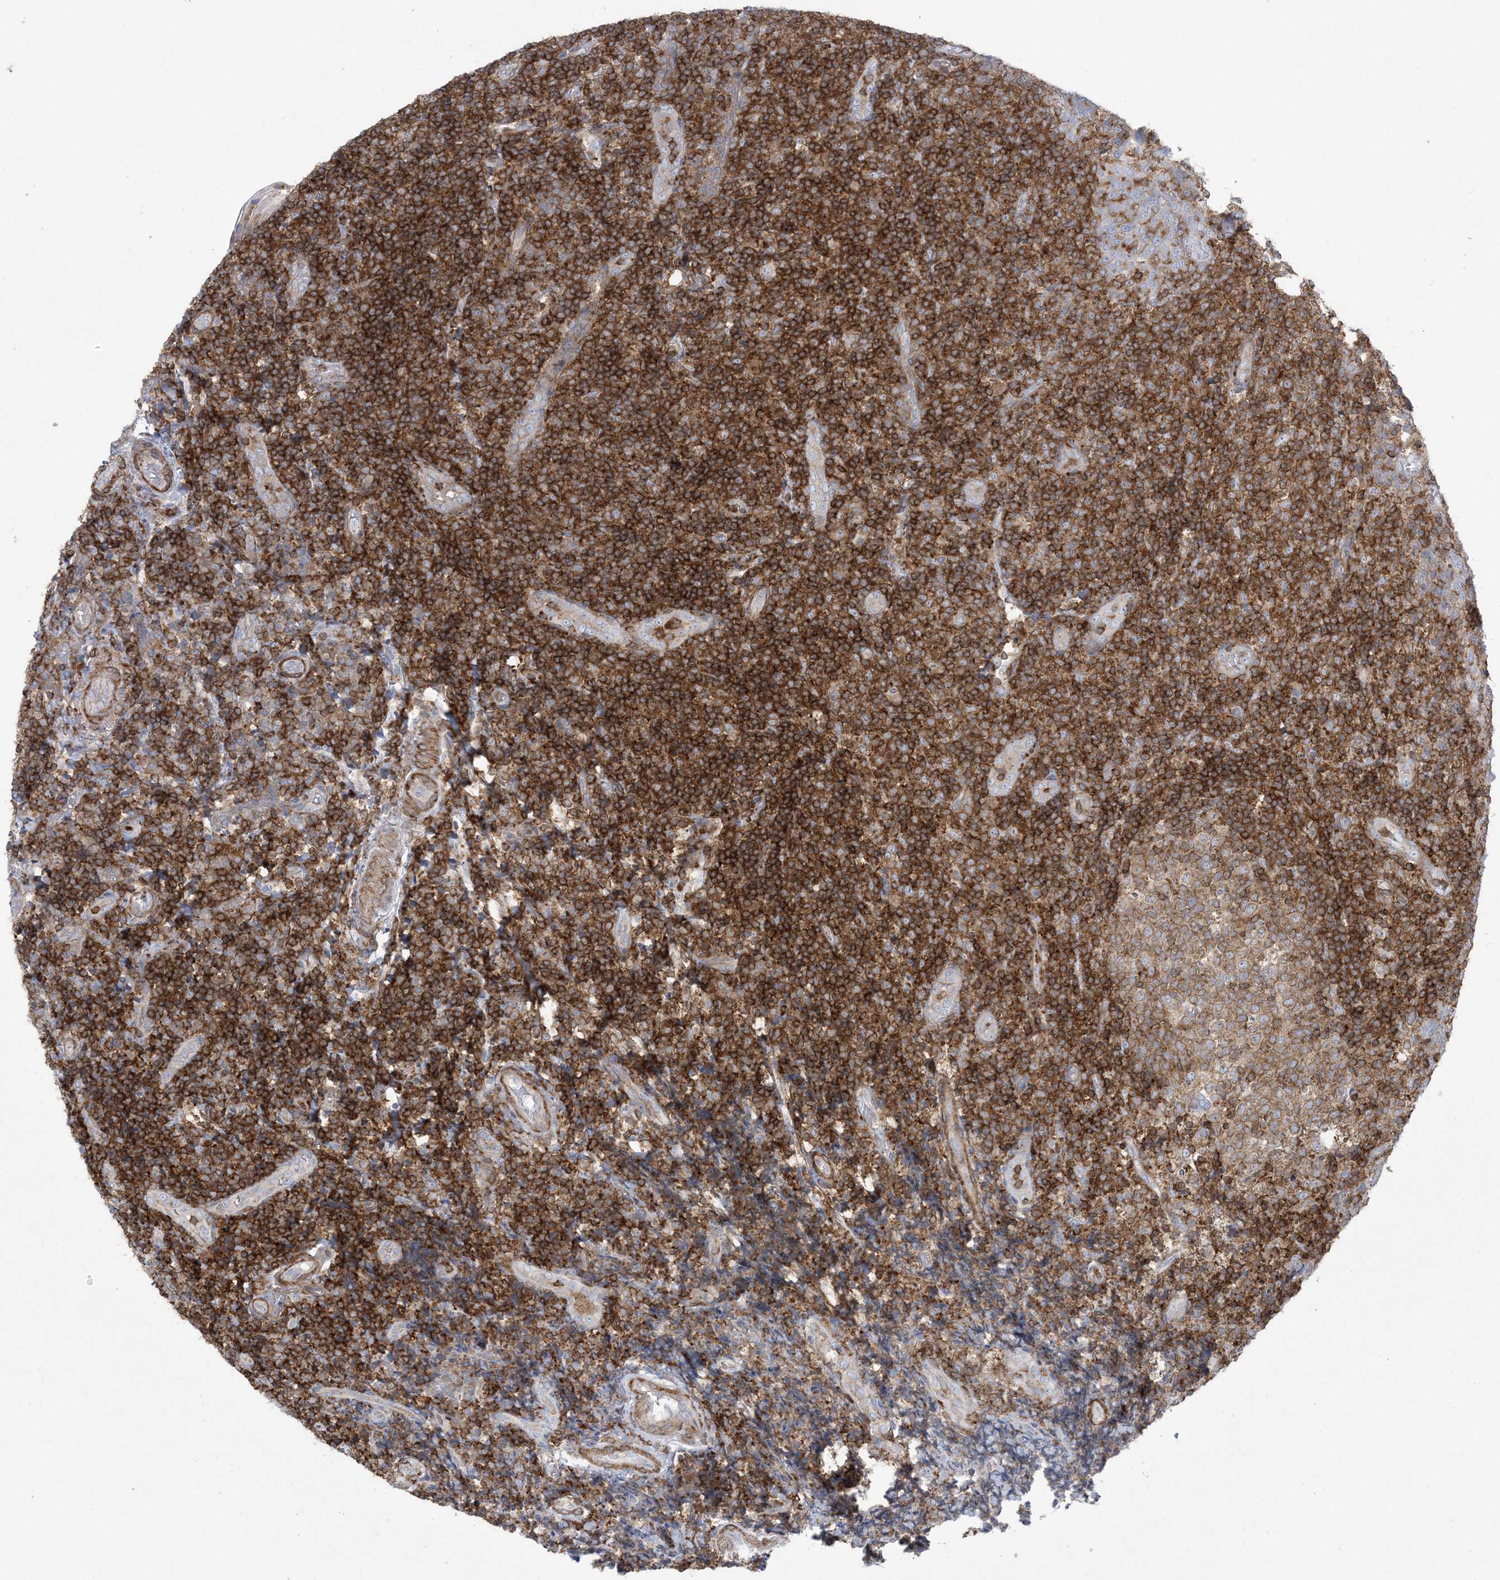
{"staining": {"intensity": "moderate", "quantity": ">75%", "location": "cytoplasmic/membranous"}, "tissue": "tonsil", "cell_type": "Germinal center cells", "image_type": "normal", "snomed": [{"axis": "morphology", "description": "Normal tissue, NOS"}, {"axis": "topography", "description": "Tonsil"}], "caption": "Immunohistochemical staining of benign tonsil shows moderate cytoplasmic/membranous protein expression in about >75% of germinal center cells.", "gene": "ARHGAP30", "patient": {"sex": "female", "age": 19}}